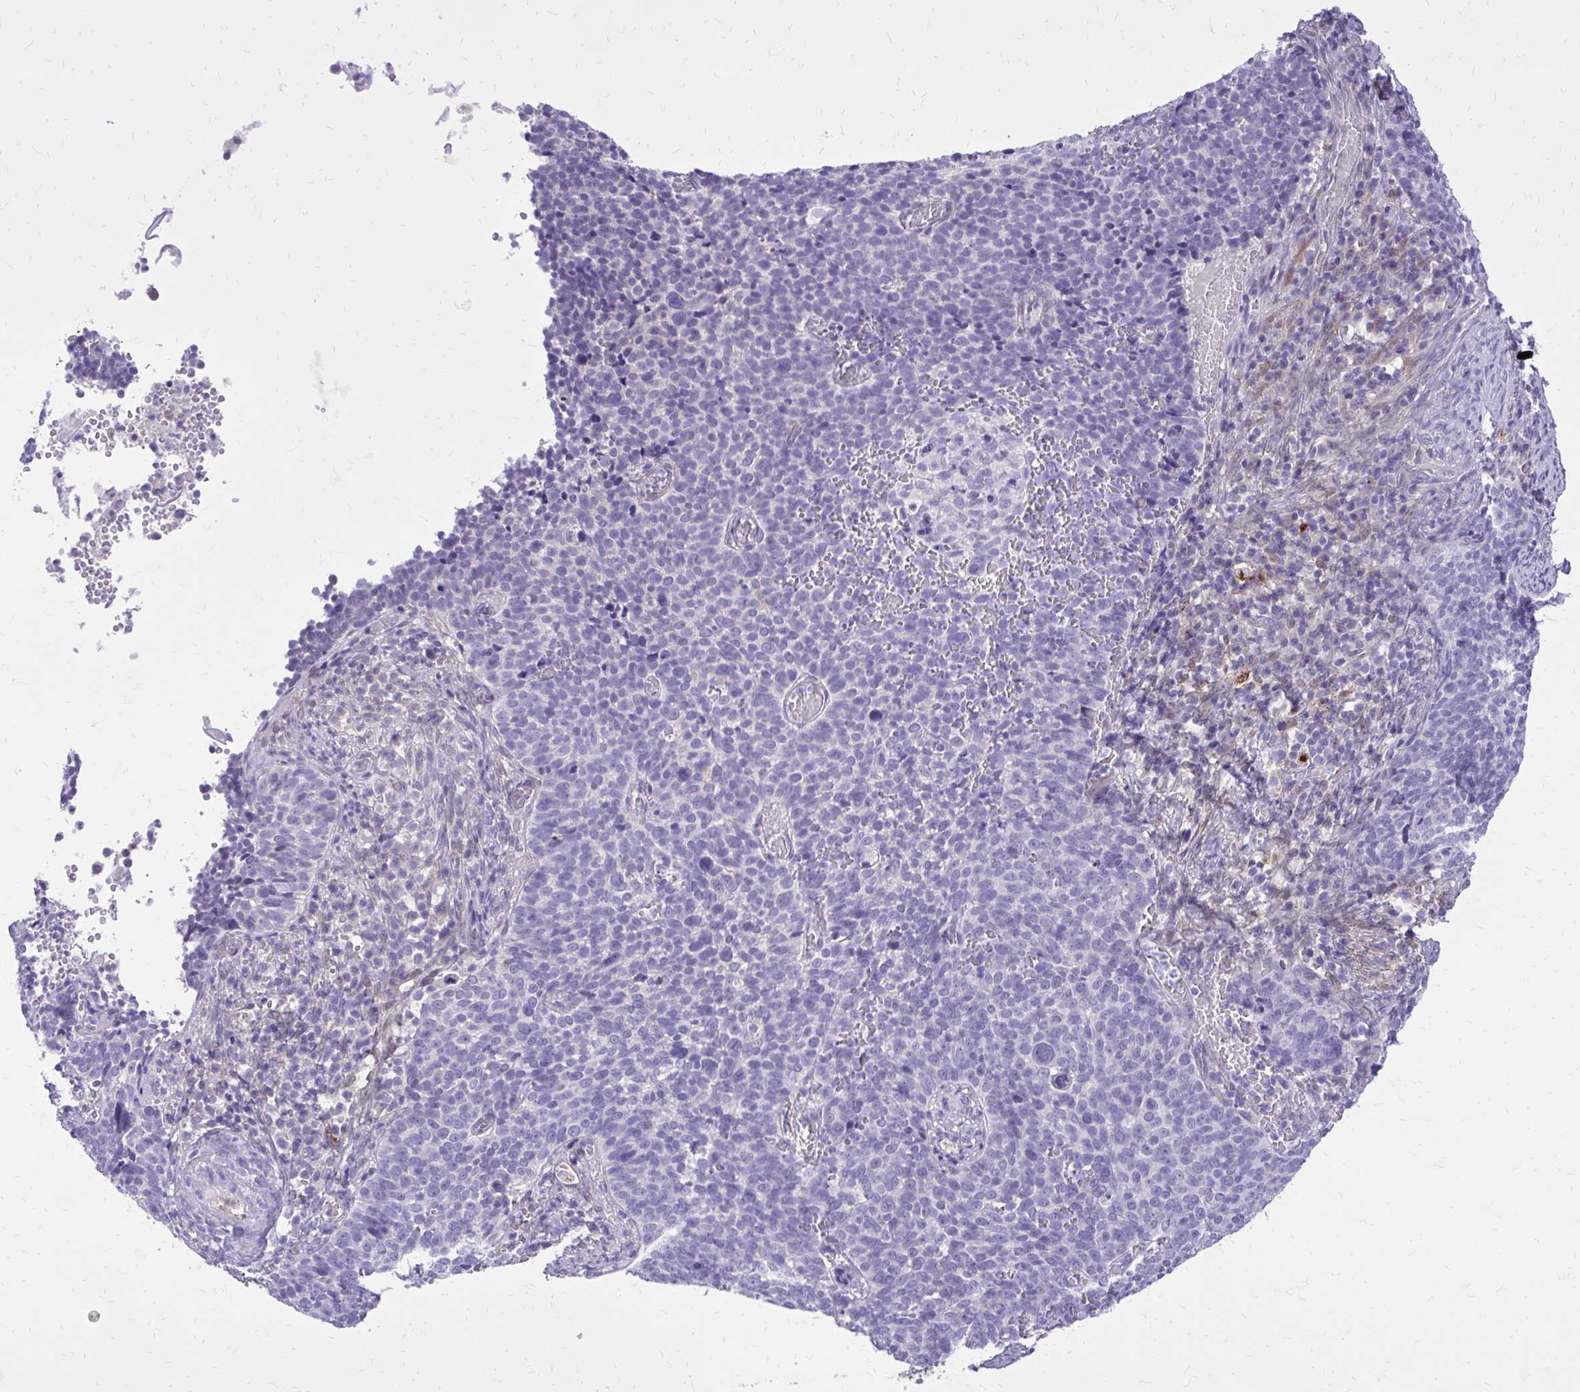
{"staining": {"intensity": "negative", "quantity": "none", "location": "none"}, "tissue": "cervical cancer", "cell_type": "Tumor cells", "image_type": "cancer", "snomed": [{"axis": "morphology", "description": "Normal tissue, NOS"}, {"axis": "morphology", "description": "Squamous cell carcinoma, NOS"}, {"axis": "topography", "description": "Cervix"}], "caption": "The image shows no staining of tumor cells in cervical squamous cell carcinoma.", "gene": "NNMT", "patient": {"sex": "female", "age": 39}}